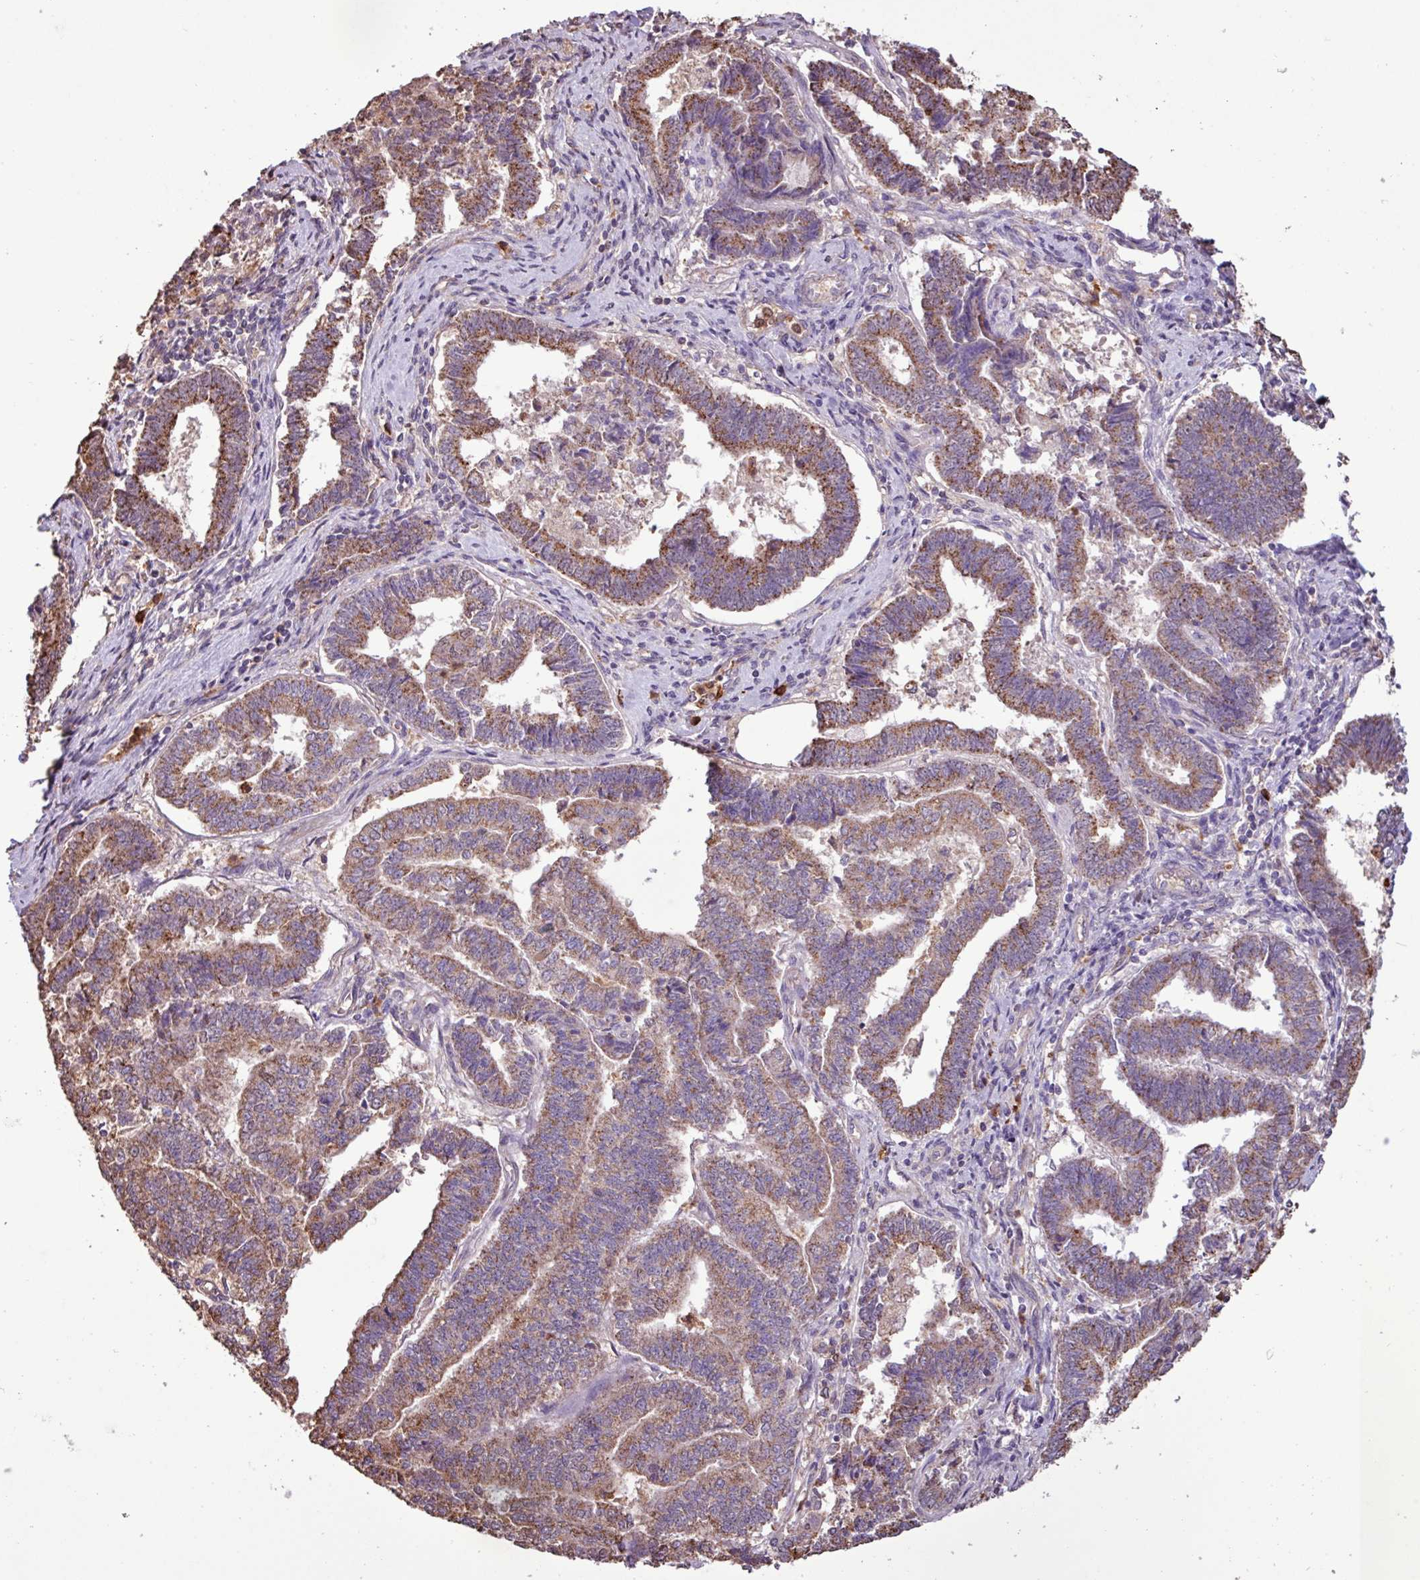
{"staining": {"intensity": "moderate", "quantity": ">75%", "location": "cytoplasmic/membranous"}, "tissue": "endometrial cancer", "cell_type": "Tumor cells", "image_type": "cancer", "snomed": [{"axis": "morphology", "description": "Adenocarcinoma, NOS"}, {"axis": "topography", "description": "Endometrium"}], "caption": "Endometrial cancer (adenocarcinoma) stained with DAB immunohistochemistry (IHC) displays medium levels of moderate cytoplasmic/membranous positivity in about >75% of tumor cells. Using DAB (brown) and hematoxylin (blue) stains, captured at high magnification using brightfield microscopy.", "gene": "CHST11", "patient": {"sex": "female", "age": 72}}